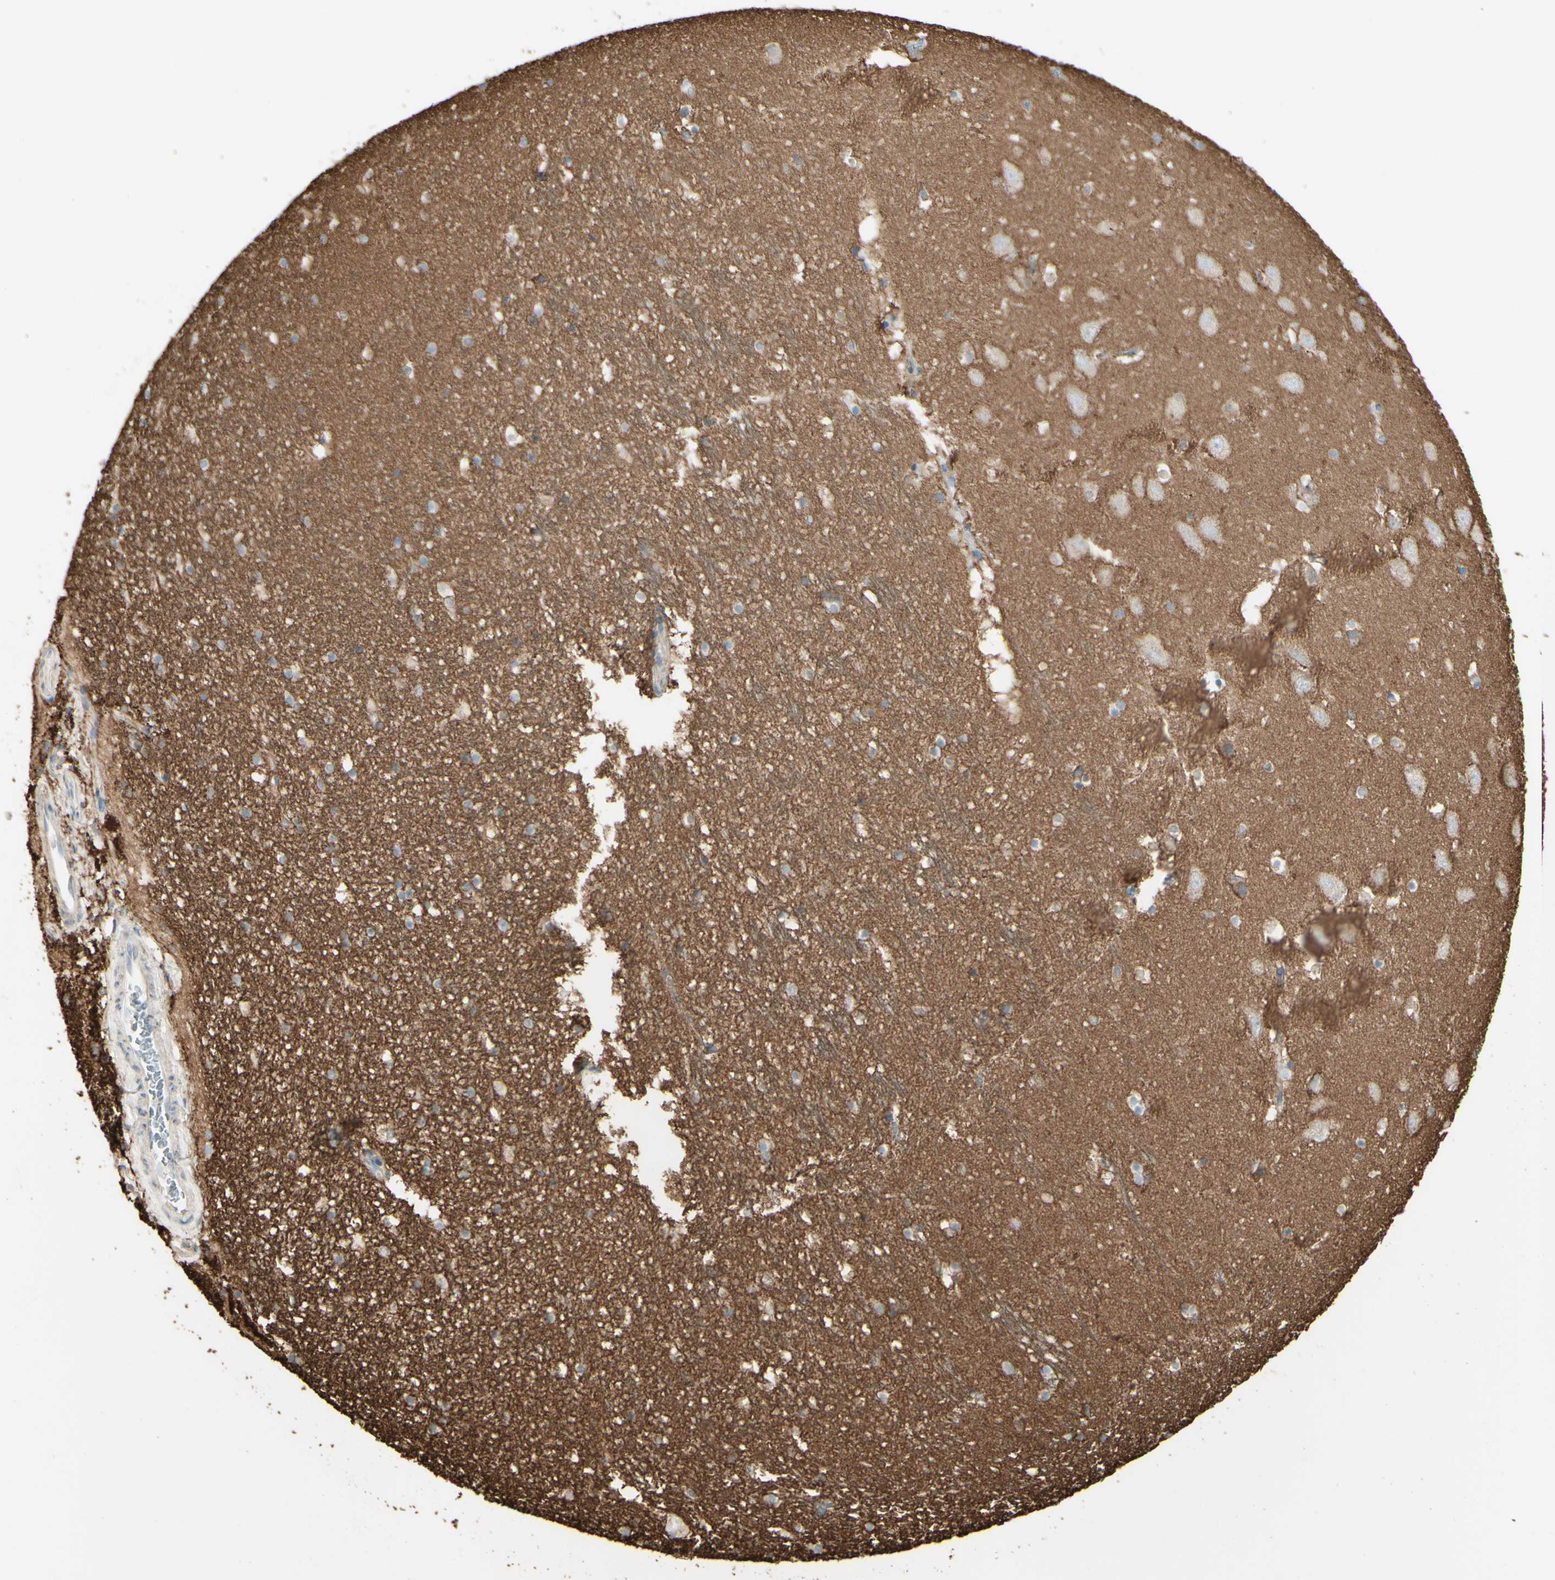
{"staining": {"intensity": "negative", "quantity": "none", "location": "none"}, "tissue": "hippocampus", "cell_type": "Glial cells", "image_type": "normal", "snomed": [{"axis": "morphology", "description": "Normal tissue, NOS"}, {"axis": "topography", "description": "Hippocampus"}], "caption": "DAB (3,3'-diaminobenzidine) immunohistochemical staining of benign hippocampus reveals no significant staining in glial cells. Nuclei are stained in blue.", "gene": "RNF149", "patient": {"sex": "male", "age": 45}}